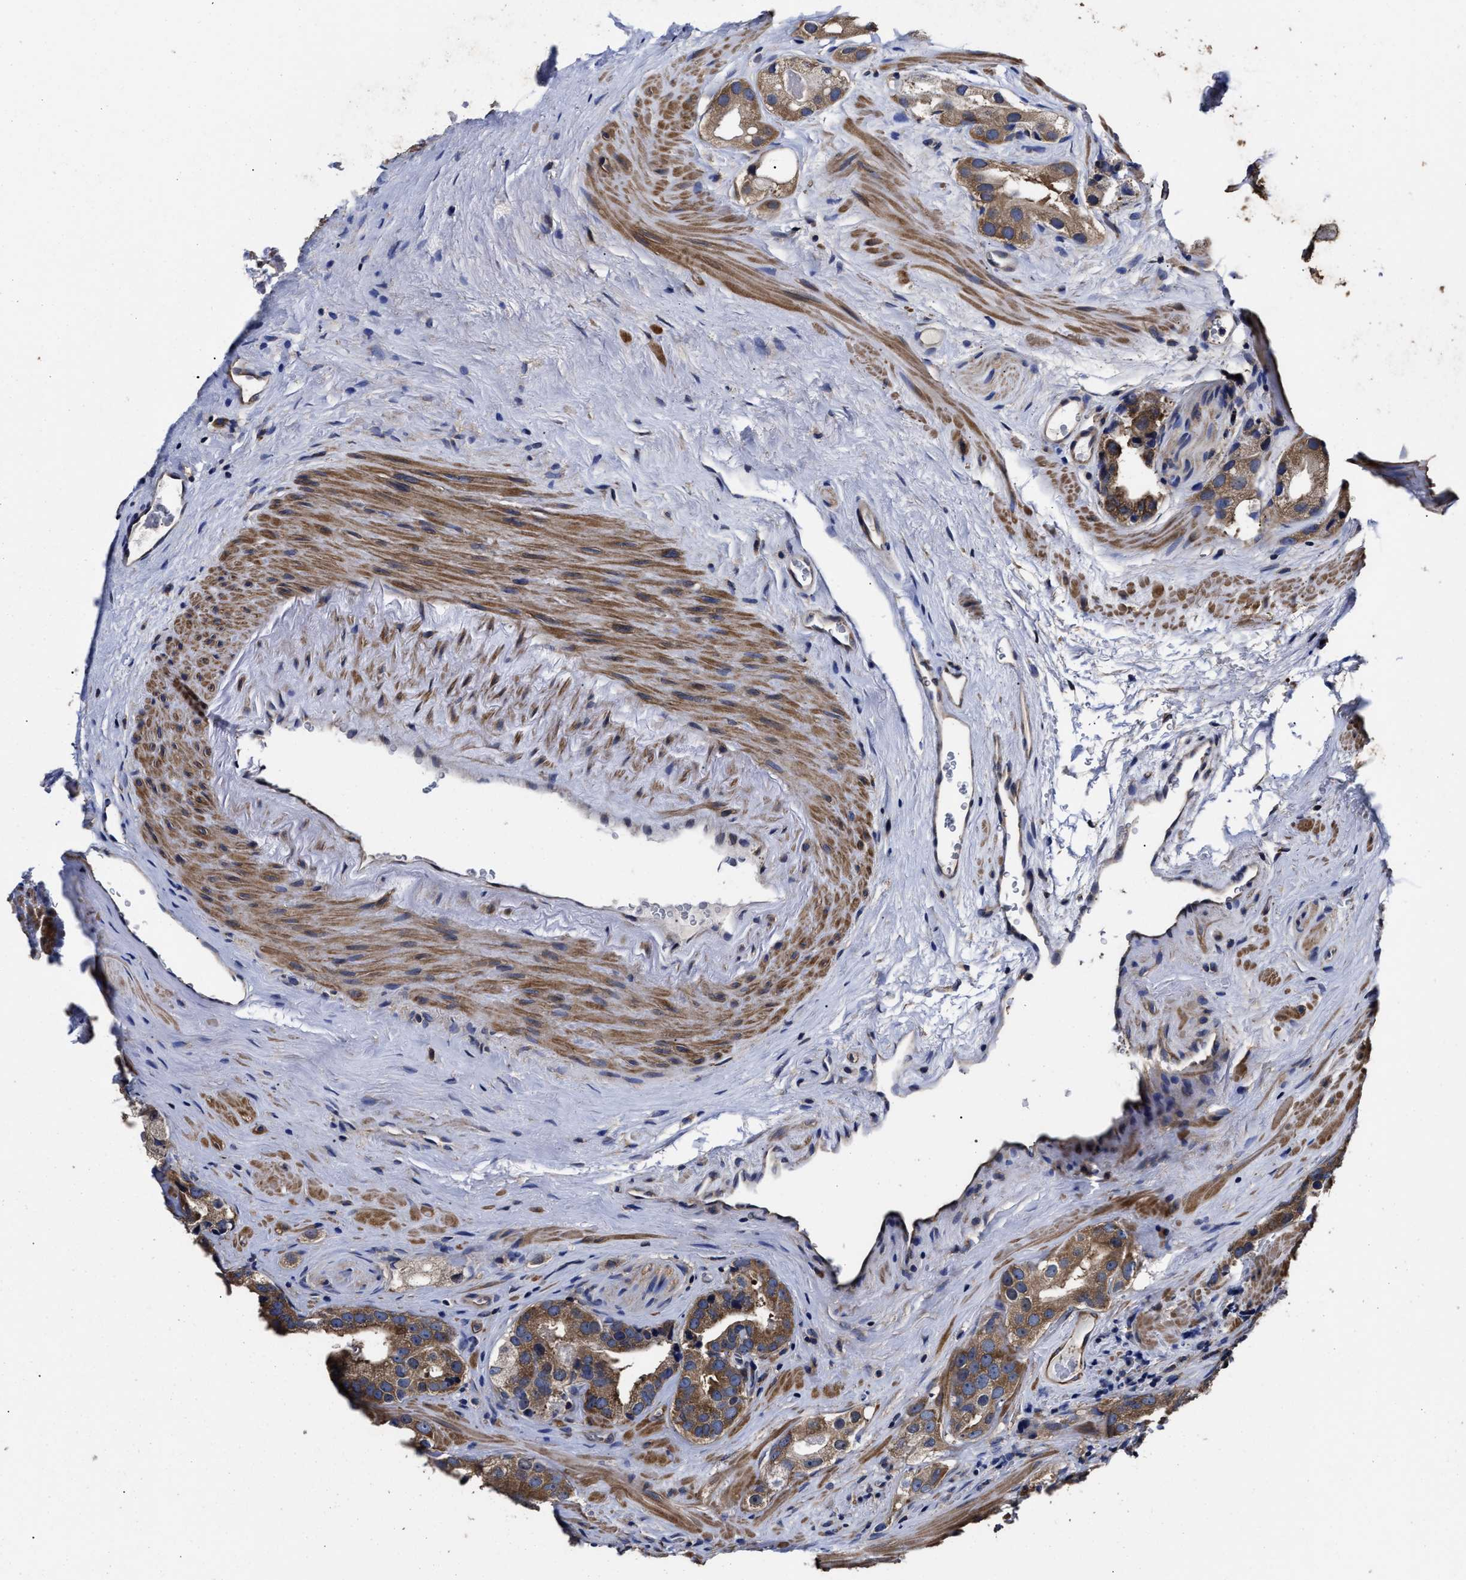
{"staining": {"intensity": "moderate", "quantity": ">75%", "location": "cytoplasmic/membranous"}, "tissue": "prostate cancer", "cell_type": "Tumor cells", "image_type": "cancer", "snomed": [{"axis": "morphology", "description": "Adenocarcinoma, High grade"}, {"axis": "topography", "description": "Prostate"}], "caption": "IHC image of neoplastic tissue: human prostate cancer stained using IHC exhibits medium levels of moderate protein expression localized specifically in the cytoplasmic/membranous of tumor cells, appearing as a cytoplasmic/membranous brown color.", "gene": "AVEN", "patient": {"sex": "male", "age": 63}}